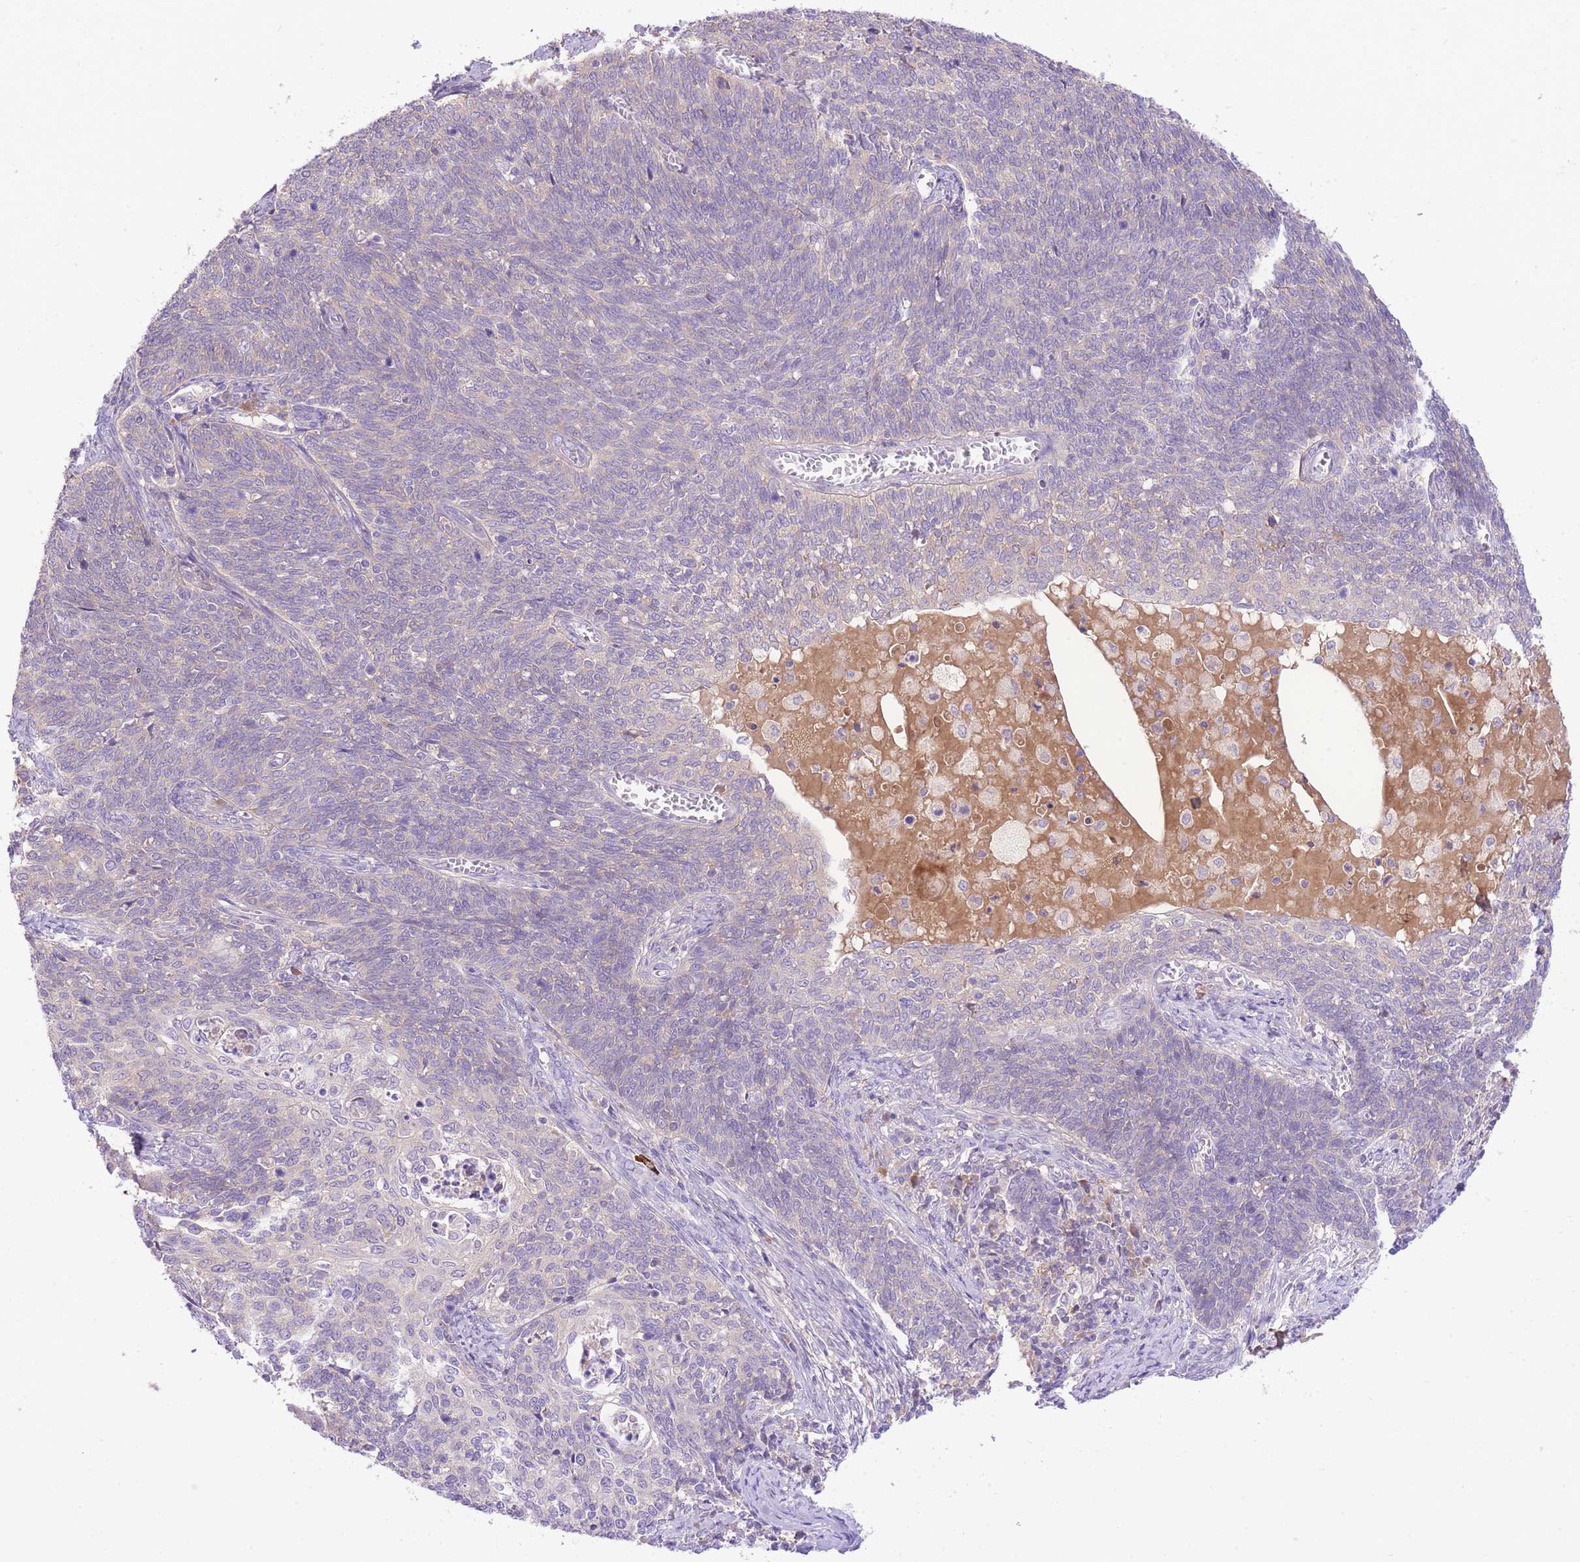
{"staining": {"intensity": "negative", "quantity": "none", "location": "none"}, "tissue": "cervical cancer", "cell_type": "Tumor cells", "image_type": "cancer", "snomed": [{"axis": "morphology", "description": "Squamous cell carcinoma, NOS"}, {"axis": "topography", "description": "Cervix"}], "caption": "DAB immunohistochemical staining of cervical squamous cell carcinoma shows no significant positivity in tumor cells.", "gene": "LIPH", "patient": {"sex": "female", "age": 39}}